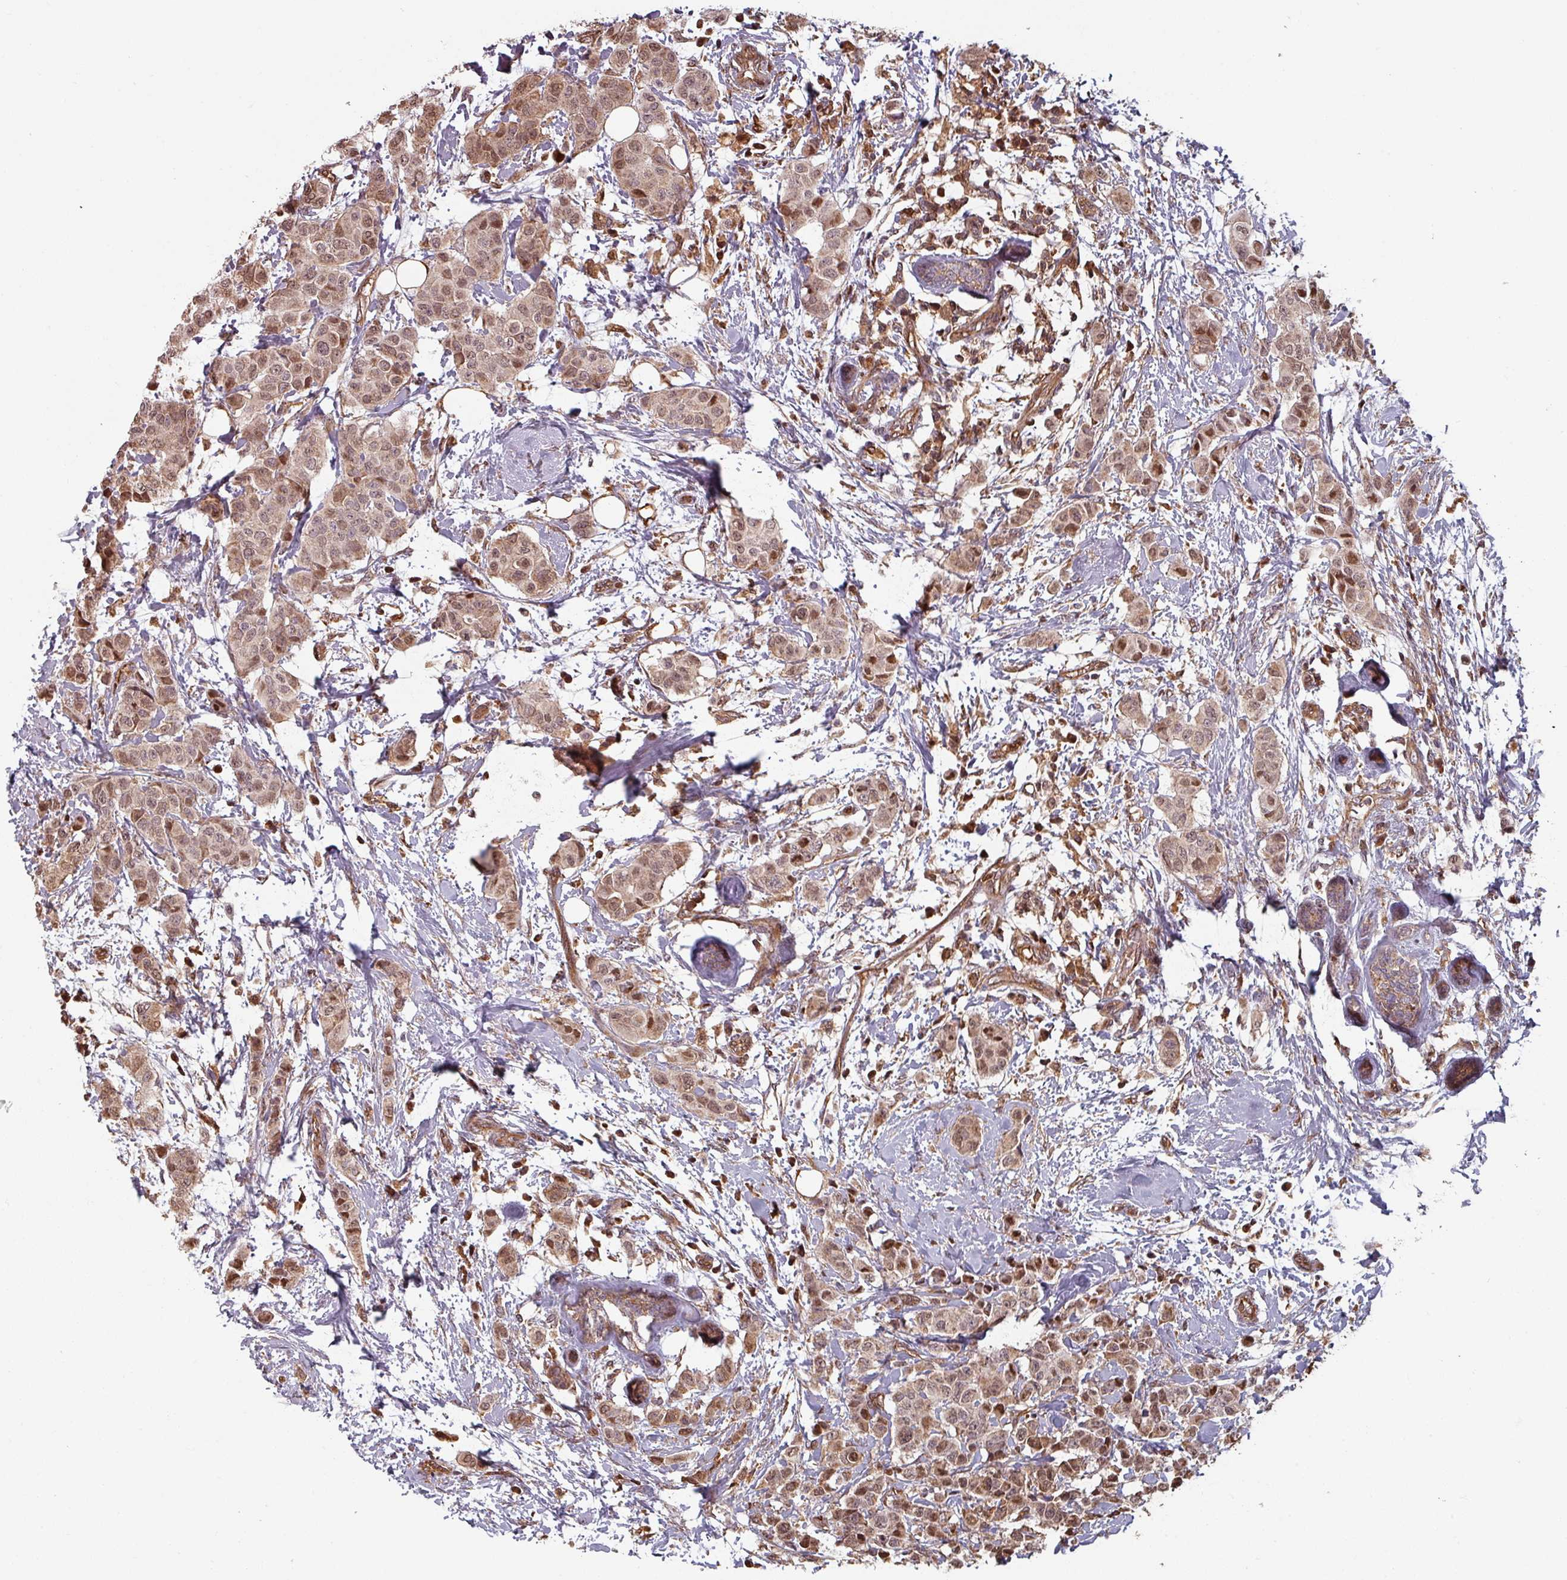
{"staining": {"intensity": "moderate", "quantity": ">75%", "location": "cytoplasmic/membranous,nuclear"}, "tissue": "breast cancer", "cell_type": "Tumor cells", "image_type": "cancer", "snomed": [{"axis": "morphology", "description": "Duct carcinoma"}, {"axis": "topography", "description": "Breast"}], "caption": "Breast intraductal carcinoma stained with immunohistochemistry (IHC) demonstrates moderate cytoplasmic/membranous and nuclear expression in about >75% of tumor cells. (DAB (3,3'-diaminobenzidine) IHC with brightfield microscopy, high magnification).", "gene": "EID1", "patient": {"sex": "female", "age": 40}}